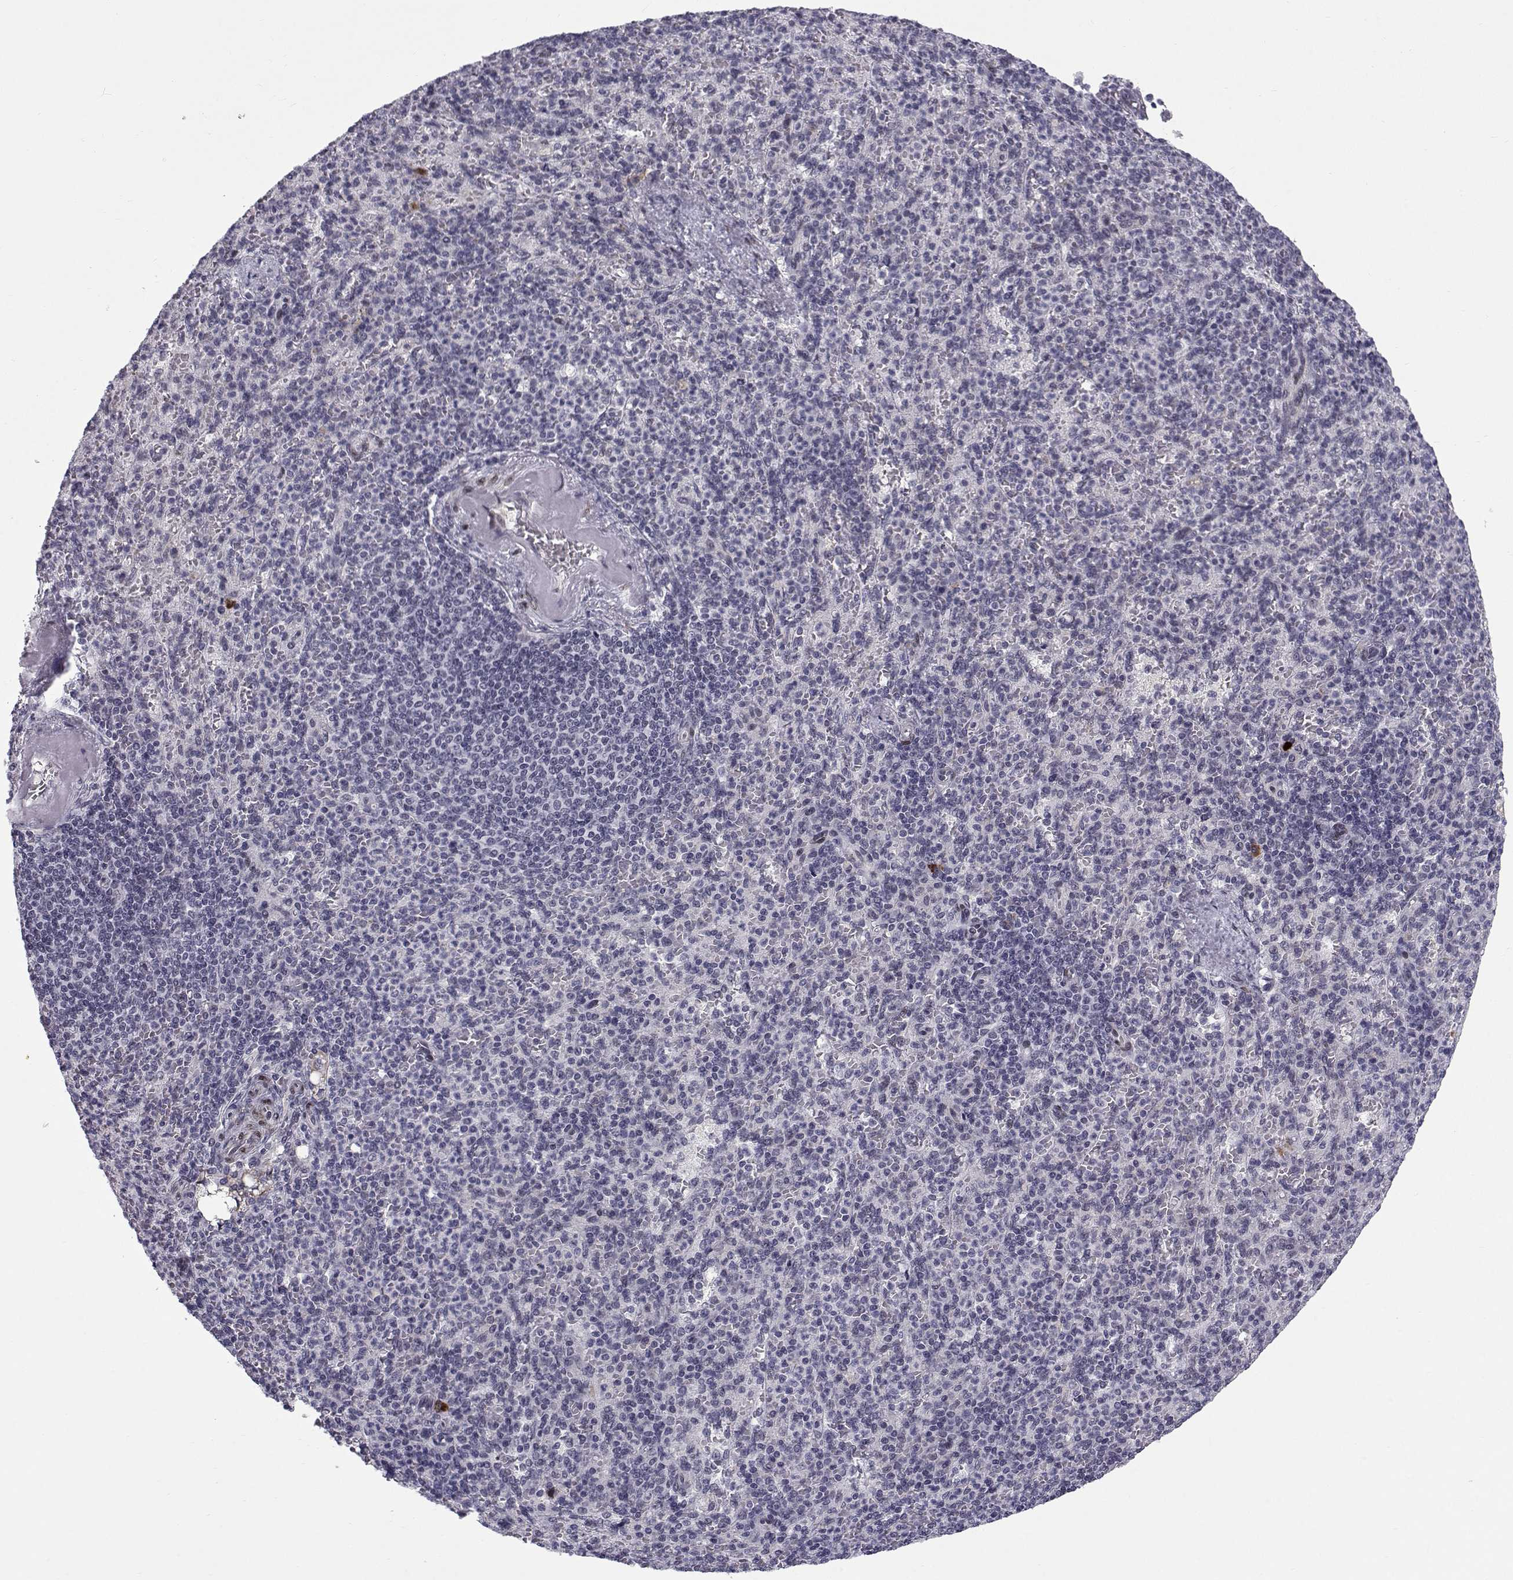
{"staining": {"intensity": "negative", "quantity": "none", "location": "none"}, "tissue": "spleen", "cell_type": "Cells in red pulp", "image_type": "normal", "snomed": [{"axis": "morphology", "description": "Normal tissue, NOS"}, {"axis": "topography", "description": "Spleen"}], "caption": "This is a micrograph of IHC staining of normal spleen, which shows no staining in cells in red pulp.", "gene": "RBM24", "patient": {"sex": "female", "age": 74}}